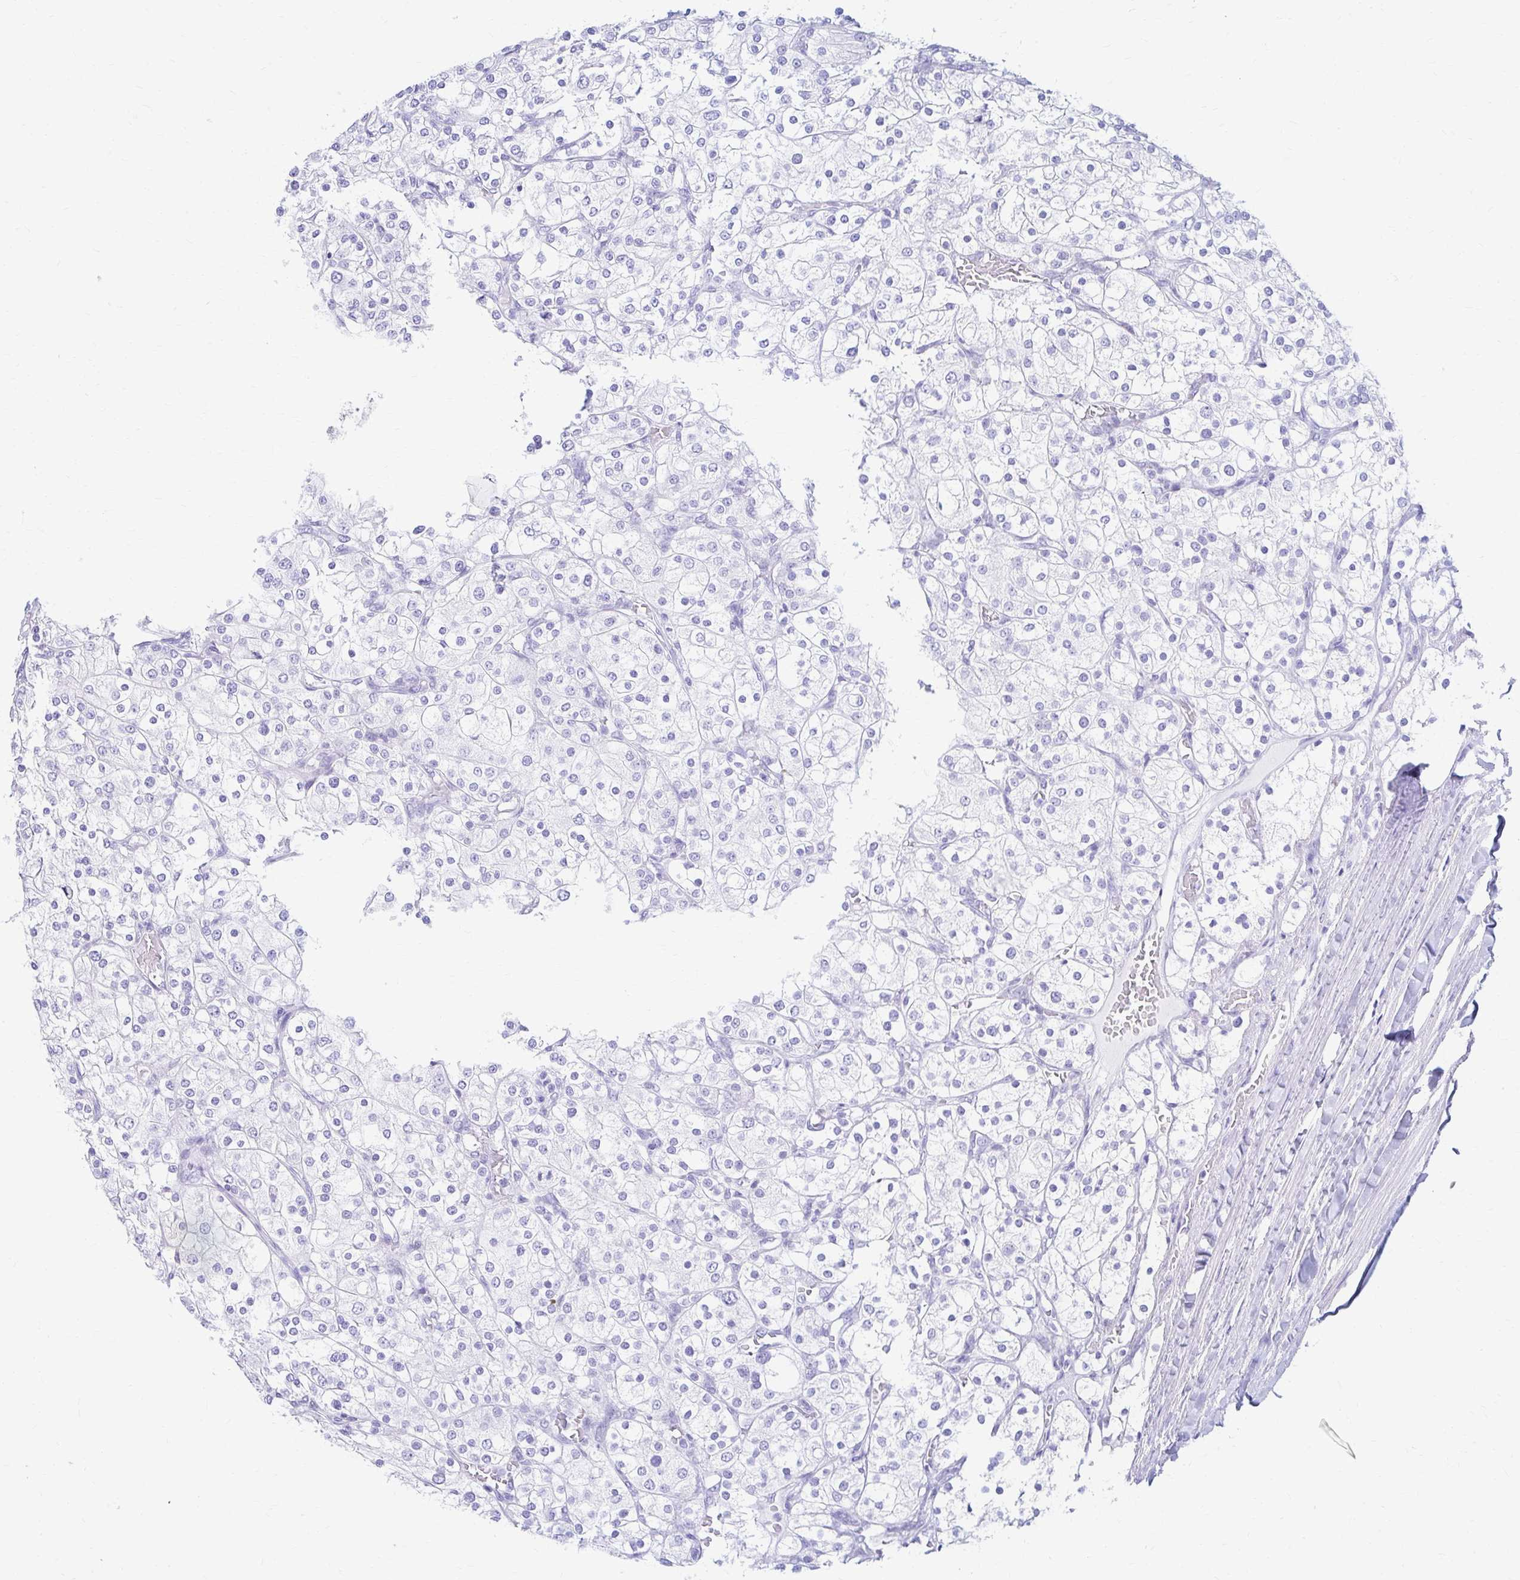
{"staining": {"intensity": "negative", "quantity": "none", "location": "none"}, "tissue": "renal cancer", "cell_type": "Tumor cells", "image_type": "cancer", "snomed": [{"axis": "morphology", "description": "Adenocarcinoma, NOS"}, {"axis": "topography", "description": "Kidney"}], "caption": "IHC photomicrograph of human renal cancer (adenocarcinoma) stained for a protein (brown), which displays no positivity in tumor cells. Brightfield microscopy of immunohistochemistry (IHC) stained with DAB (brown) and hematoxylin (blue), captured at high magnification.", "gene": "NSG2", "patient": {"sex": "male", "age": 80}}